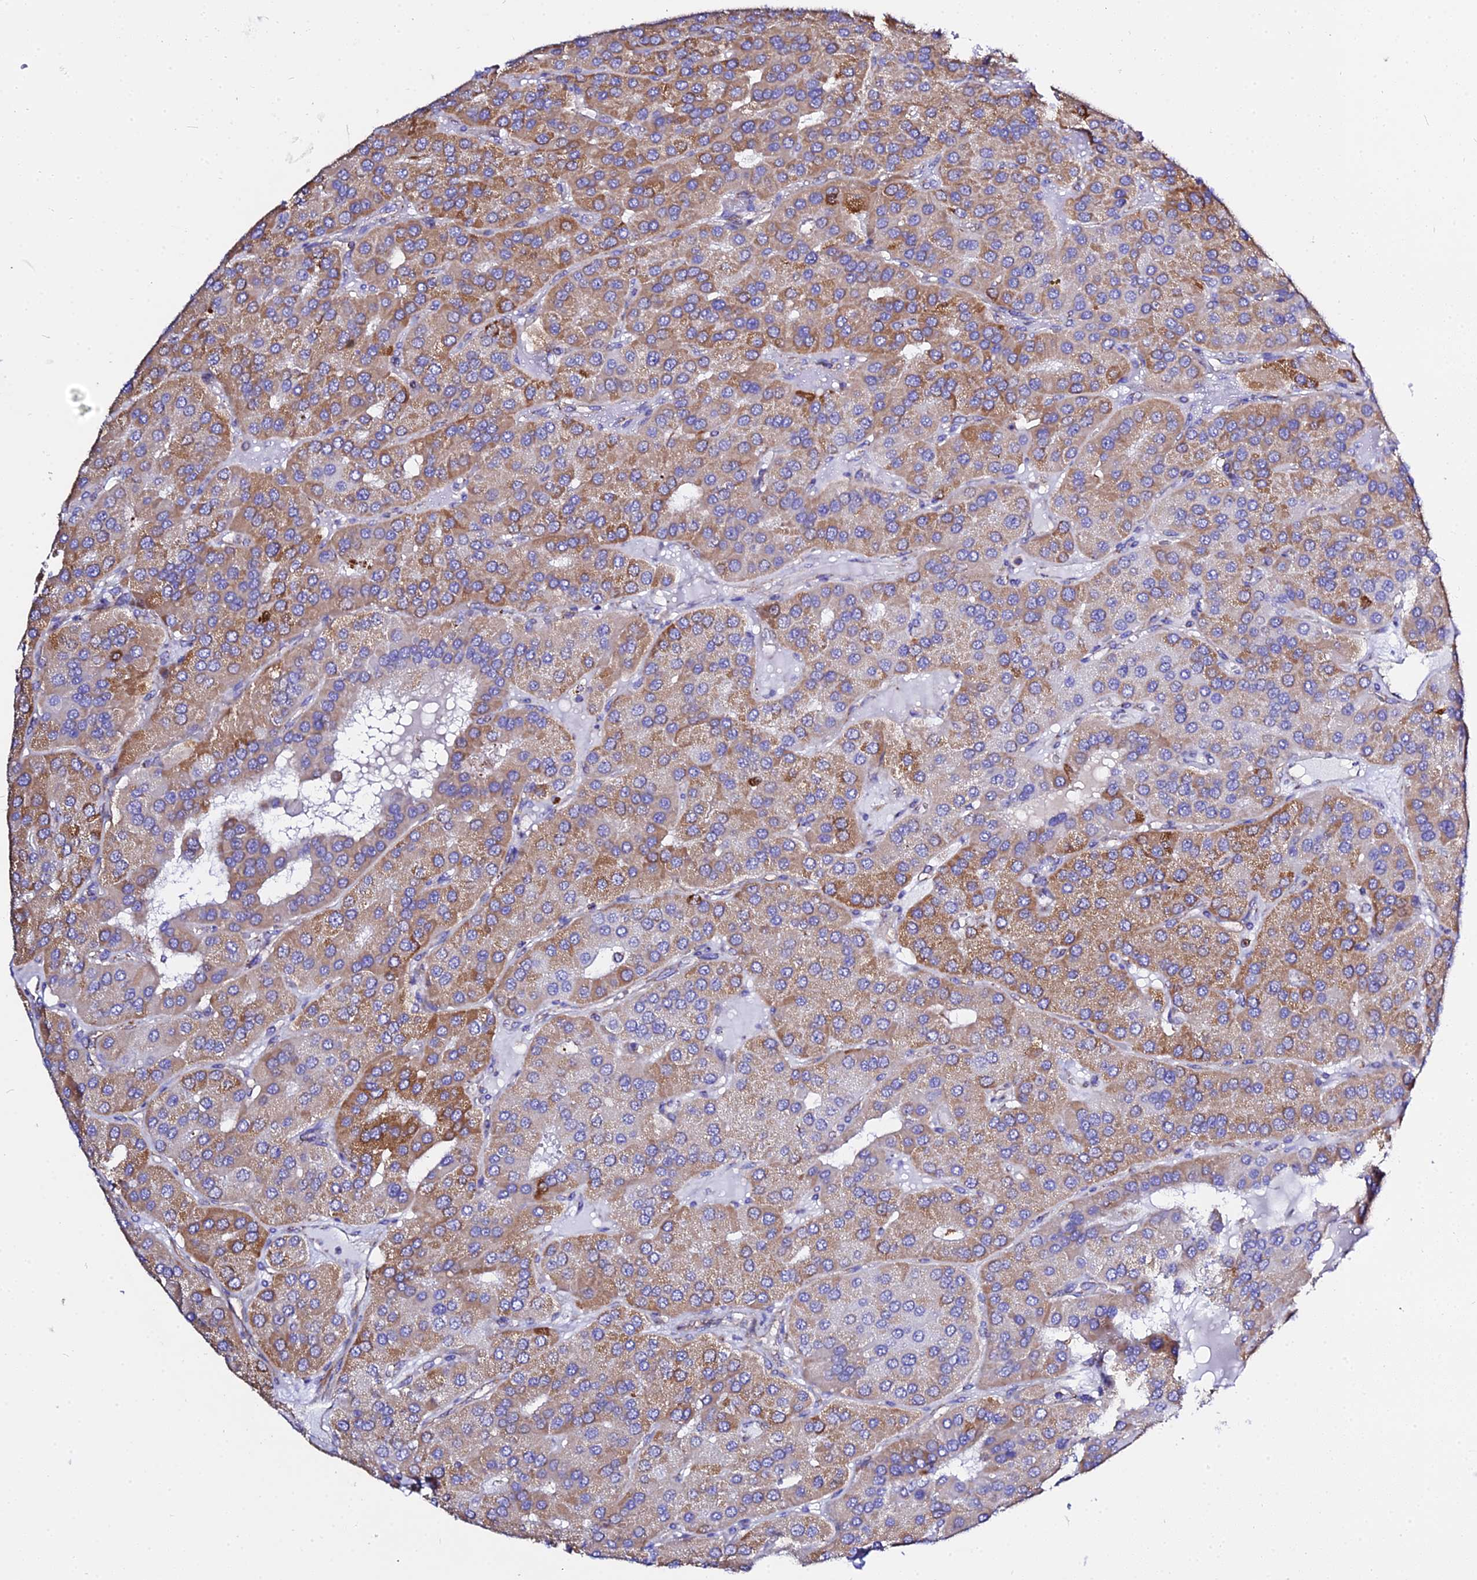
{"staining": {"intensity": "moderate", "quantity": "25%-75%", "location": "cytoplasmic/membranous"}, "tissue": "parathyroid gland", "cell_type": "Glandular cells", "image_type": "normal", "snomed": [{"axis": "morphology", "description": "Normal tissue, NOS"}, {"axis": "morphology", "description": "Adenoma, NOS"}, {"axis": "topography", "description": "Parathyroid gland"}], "caption": "Immunohistochemistry (DAB (3,3'-diaminobenzidine)) staining of benign human parathyroid gland exhibits moderate cytoplasmic/membranous protein positivity in about 25%-75% of glandular cells.", "gene": "ZNF573", "patient": {"sex": "female", "age": 86}}